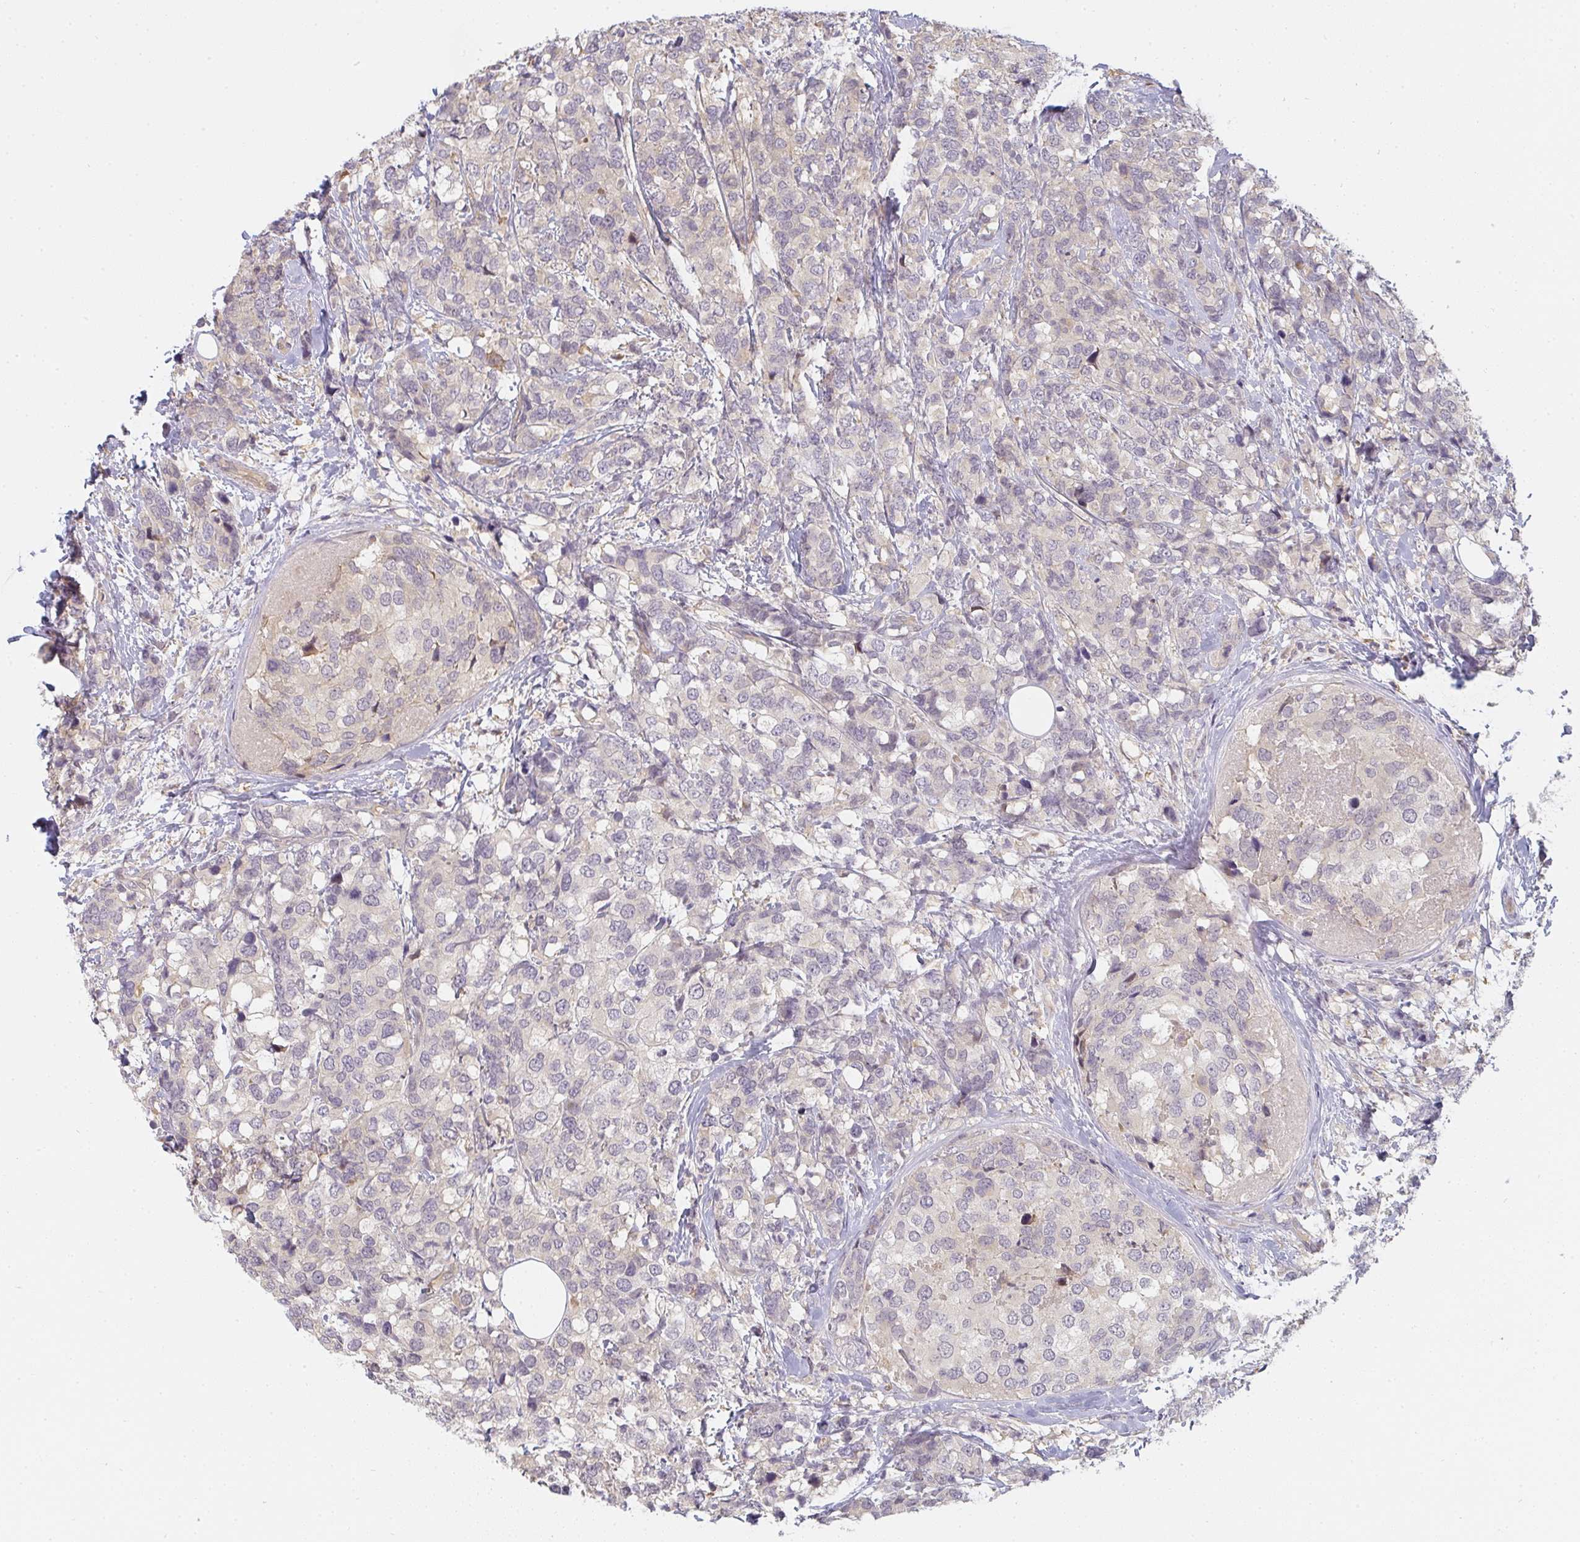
{"staining": {"intensity": "negative", "quantity": "none", "location": "none"}, "tissue": "breast cancer", "cell_type": "Tumor cells", "image_type": "cancer", "snomed": [{"axis": "morphology", "description": "Lobular carcinoma"}, {"axis": "topography", "description": "Breast"}], "caption": "Tumor cells are negative for protein expression in human breast cancer (lobular carcinoma).", "gene": "GSDMB", "patient": {"sex": "female", "age": 59}}